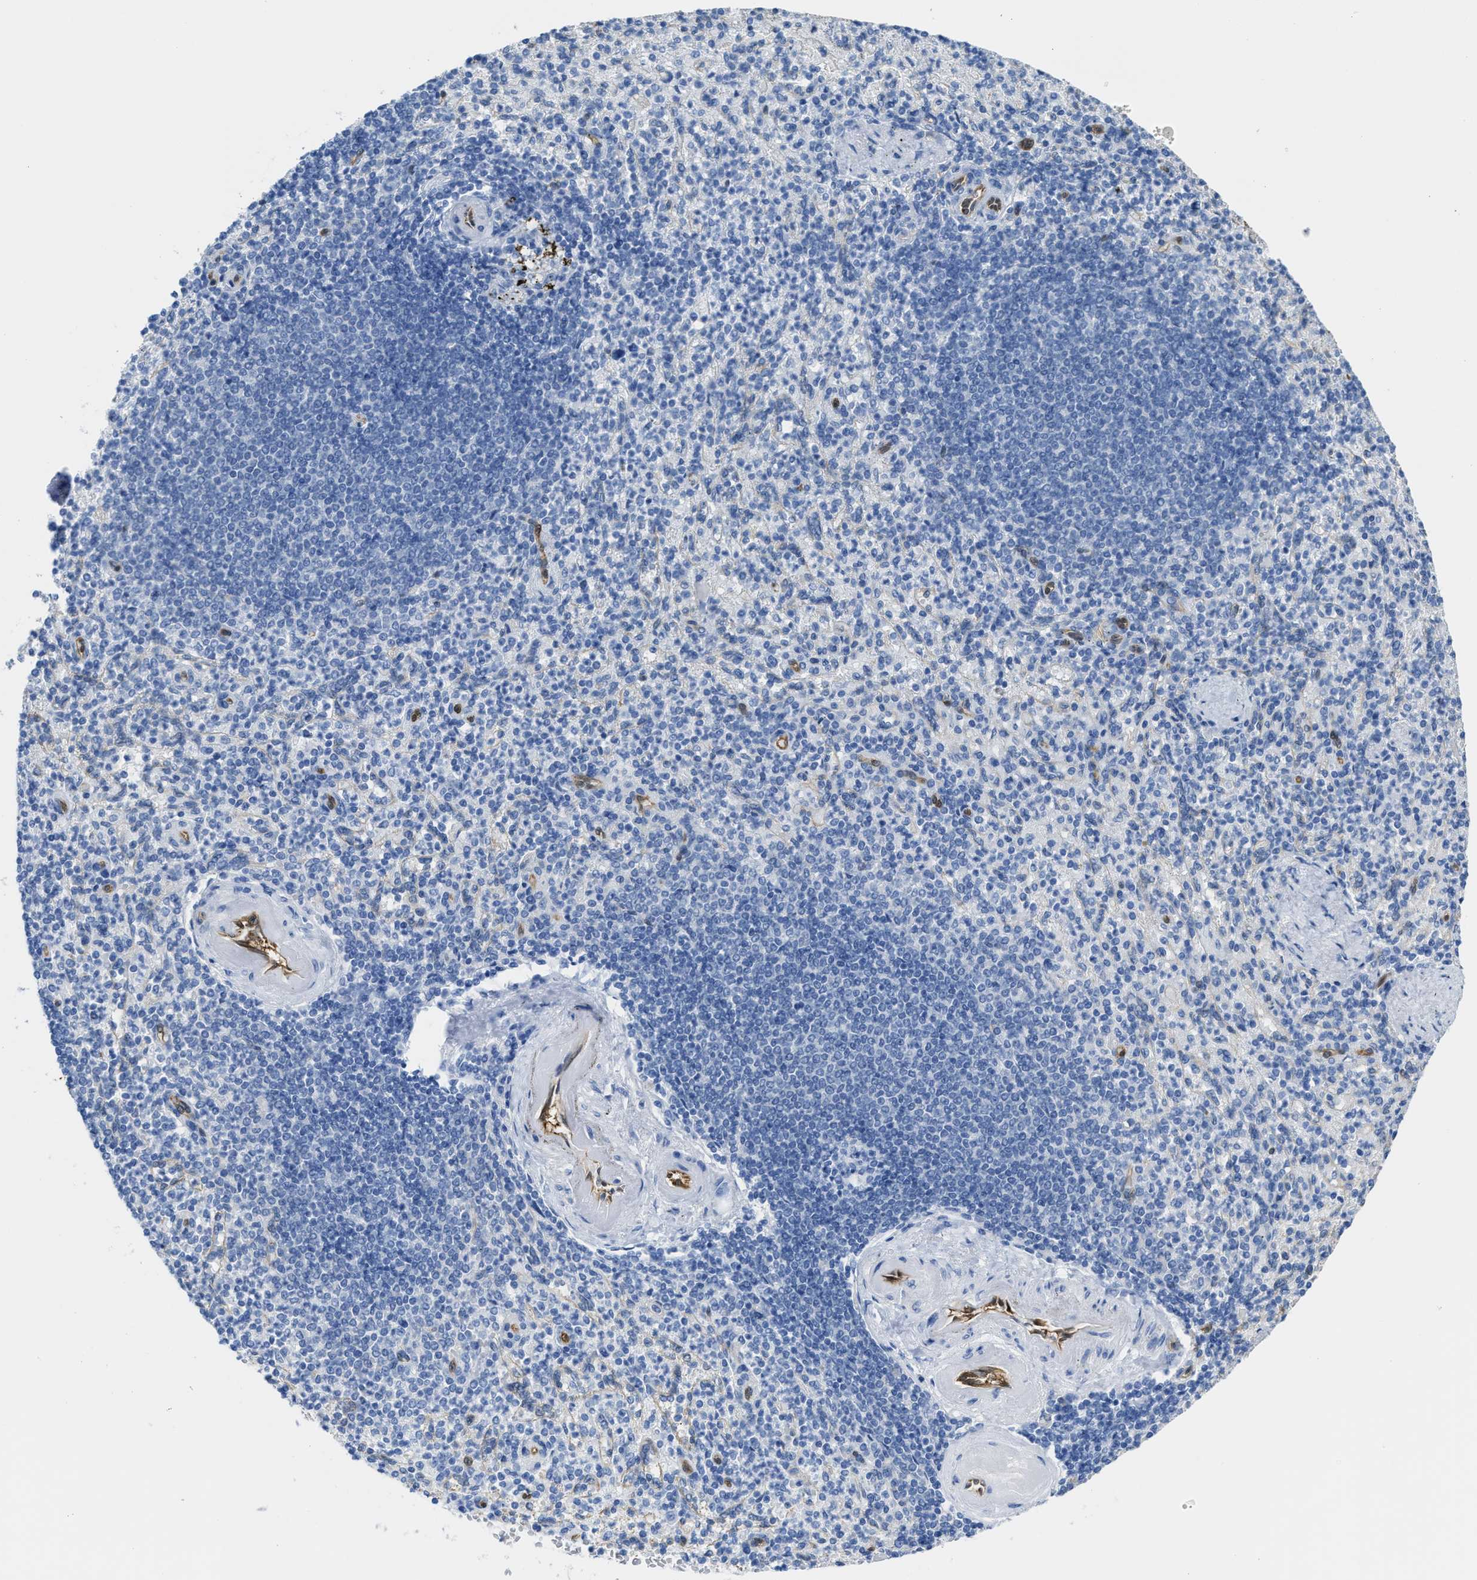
{"staining": {"intensity": "negative", "quantity": "none", "location": "none"}, "tissue": "spleen", "cell_type": "Cells in red pulp", "image_type": "normal", "snomed": [{"axis": "morphology", "description": "Normal tissue, NOS"}, {"axis": "topography", "description": "Spleen"}], "caption": "Cells in red pulp show no significant protein positivity in unremarkable spleen. (DAB (3,3'-diaminobenzidine) immunohistochemistry (IHC) with hematoxylin counter stain).", "gene": "ASS1", "patient": {"sex": "female", "age": 74}}